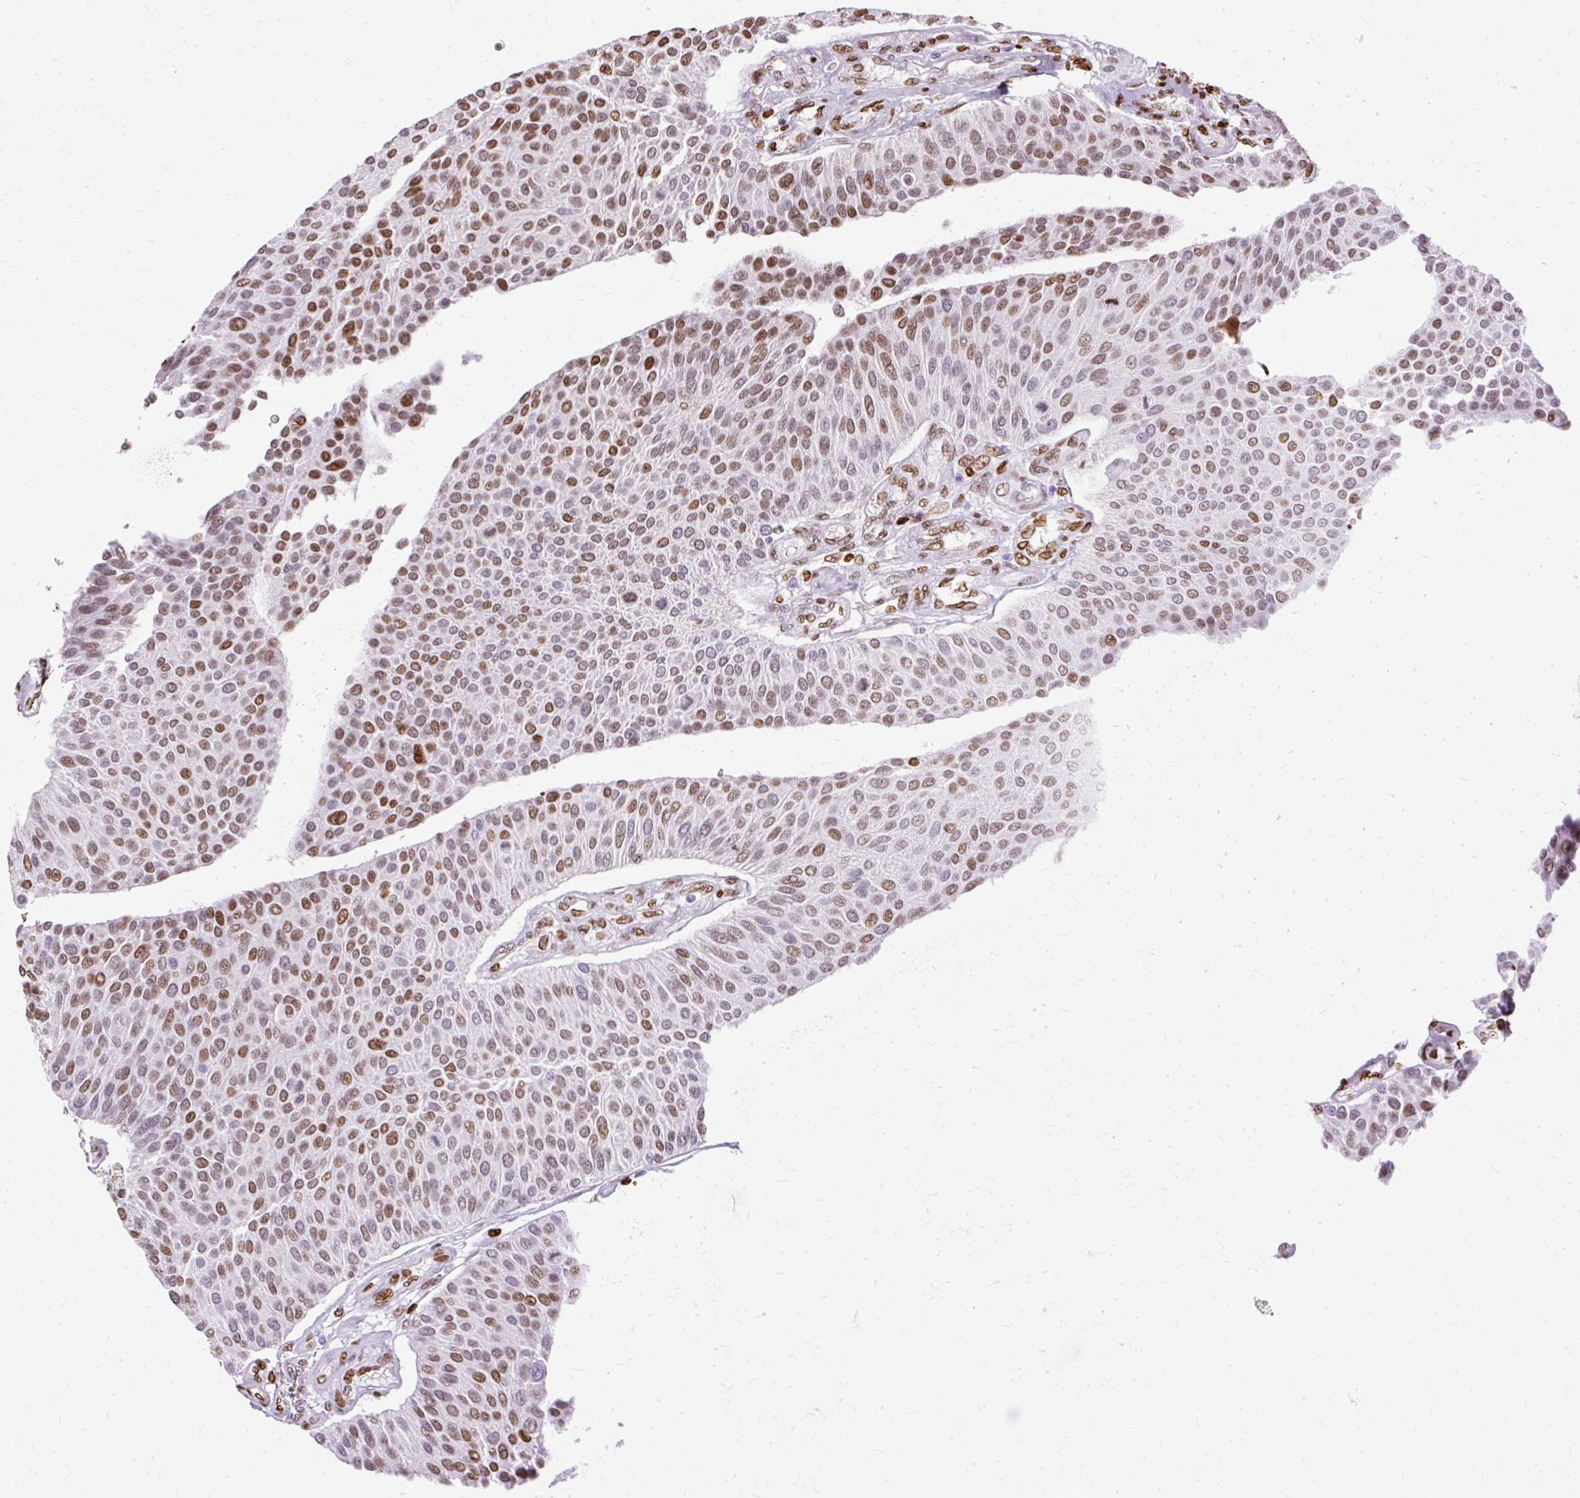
{"staining": {"intensity": "moderate", "quantity": ">75%", "location": "nuclear"}, "tissue": "urothelial cancer", "cell_type": "Tumor cells", "image_type": "cancer", "snomed": [{"axis": "morphology", "description": "Urothelial carcinoma, NOS"}, {"axis": "topography", "description": "Urinary bladder"}], "caption": "About >75% of tumor cells in human urothelial cancer display moderate nuclear protein staining as visualized by brown immunohistochemical staining.", "gene": "TMEM184C", "patient": {"sex": "male", "age": 55}}